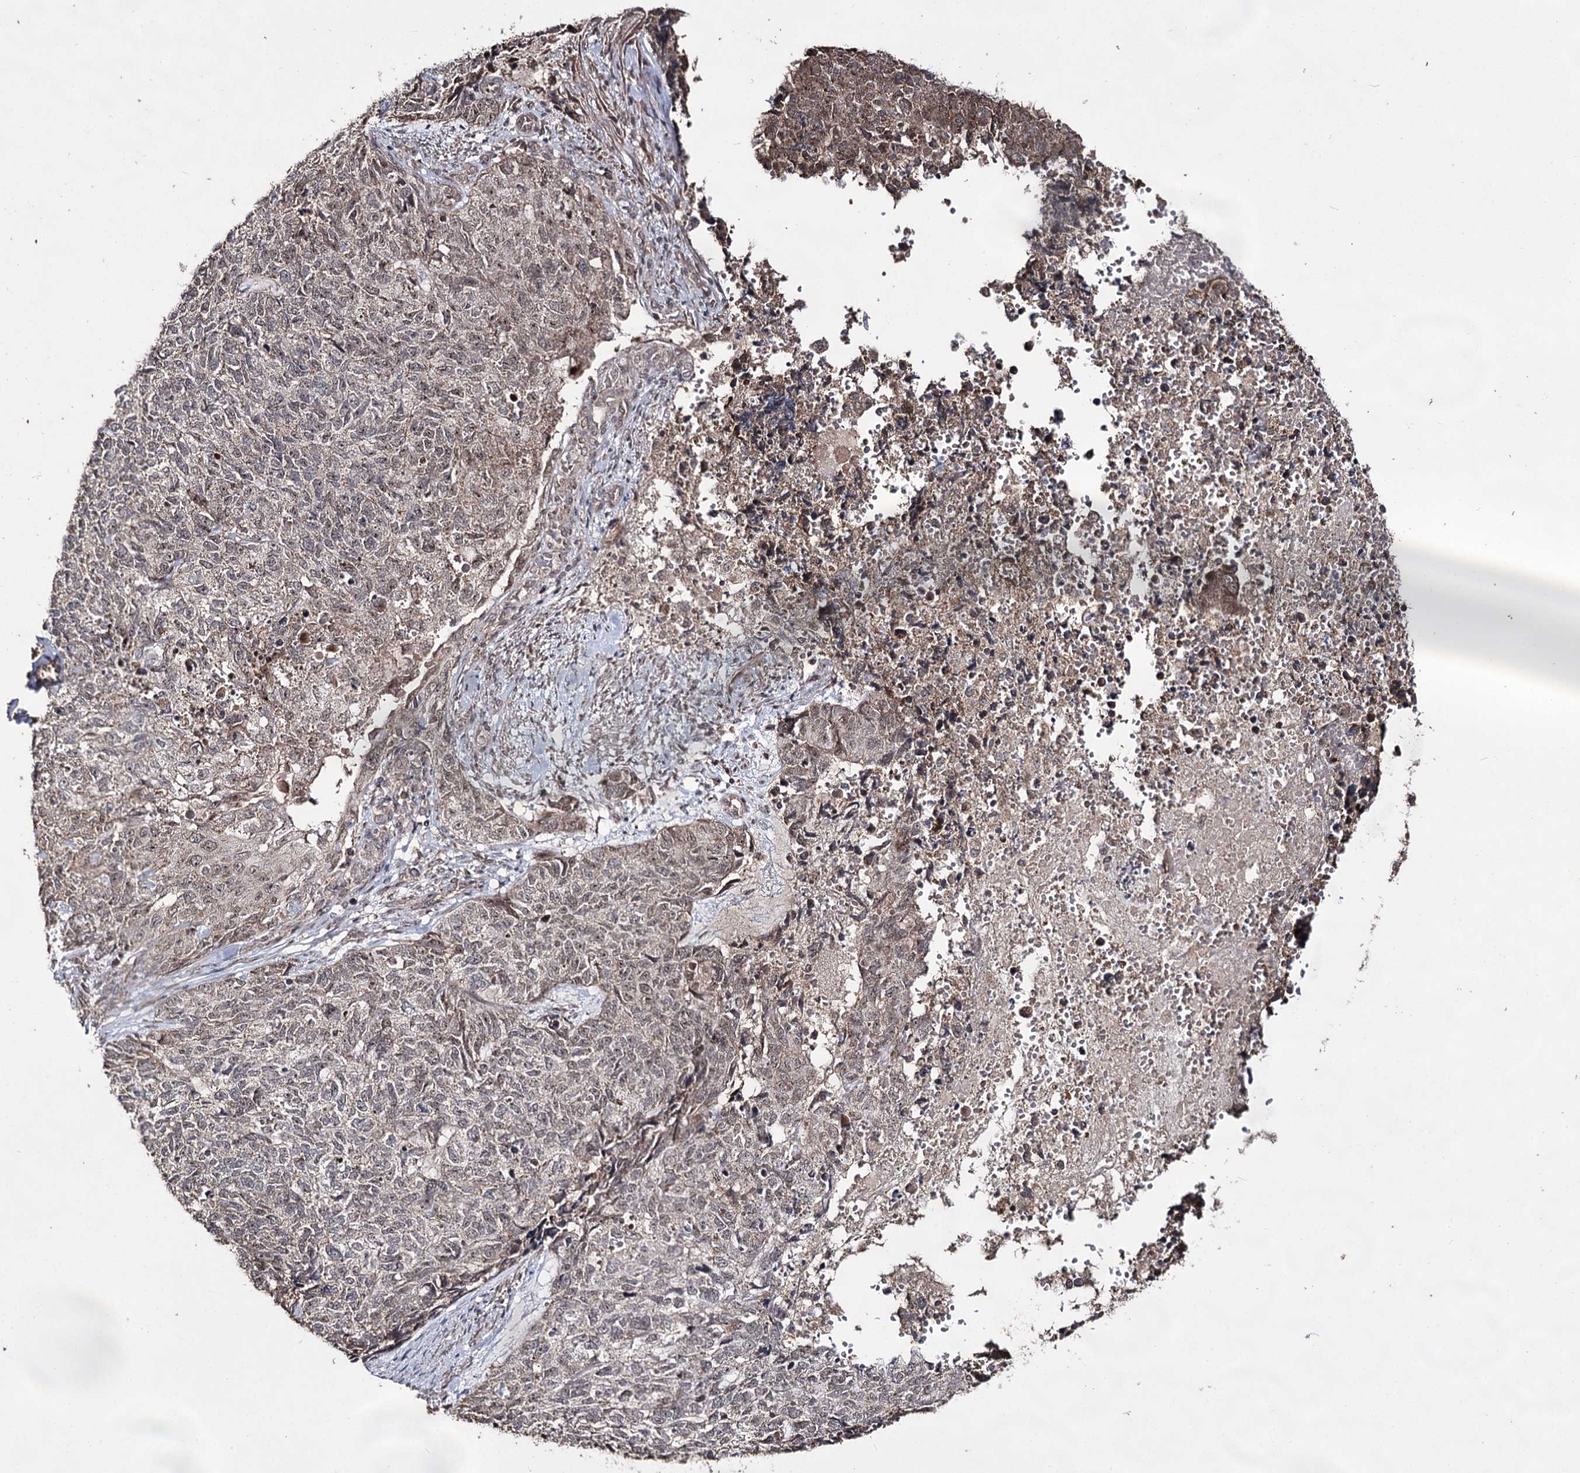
{"staining": {"intensity": "weak", "quantity": "25%-75%", "location": "nuclear"}, "tissue": "cervical cancer", "cell_type": "Tumor cells", "image_type": "cancer", "snomed": [{"axis": "morphology", "description": "Squamous cell carcinoma, NOS"}, {"axis": "topography", "description": "Cervix"}], "caption": "Human cervical cancer stained for a protein (brown) shows weak nuclear positive staining in about 25%-75% of tumor cells.", "gene": "ACTR6", "patient": {"sex": "female", "age": 63}}